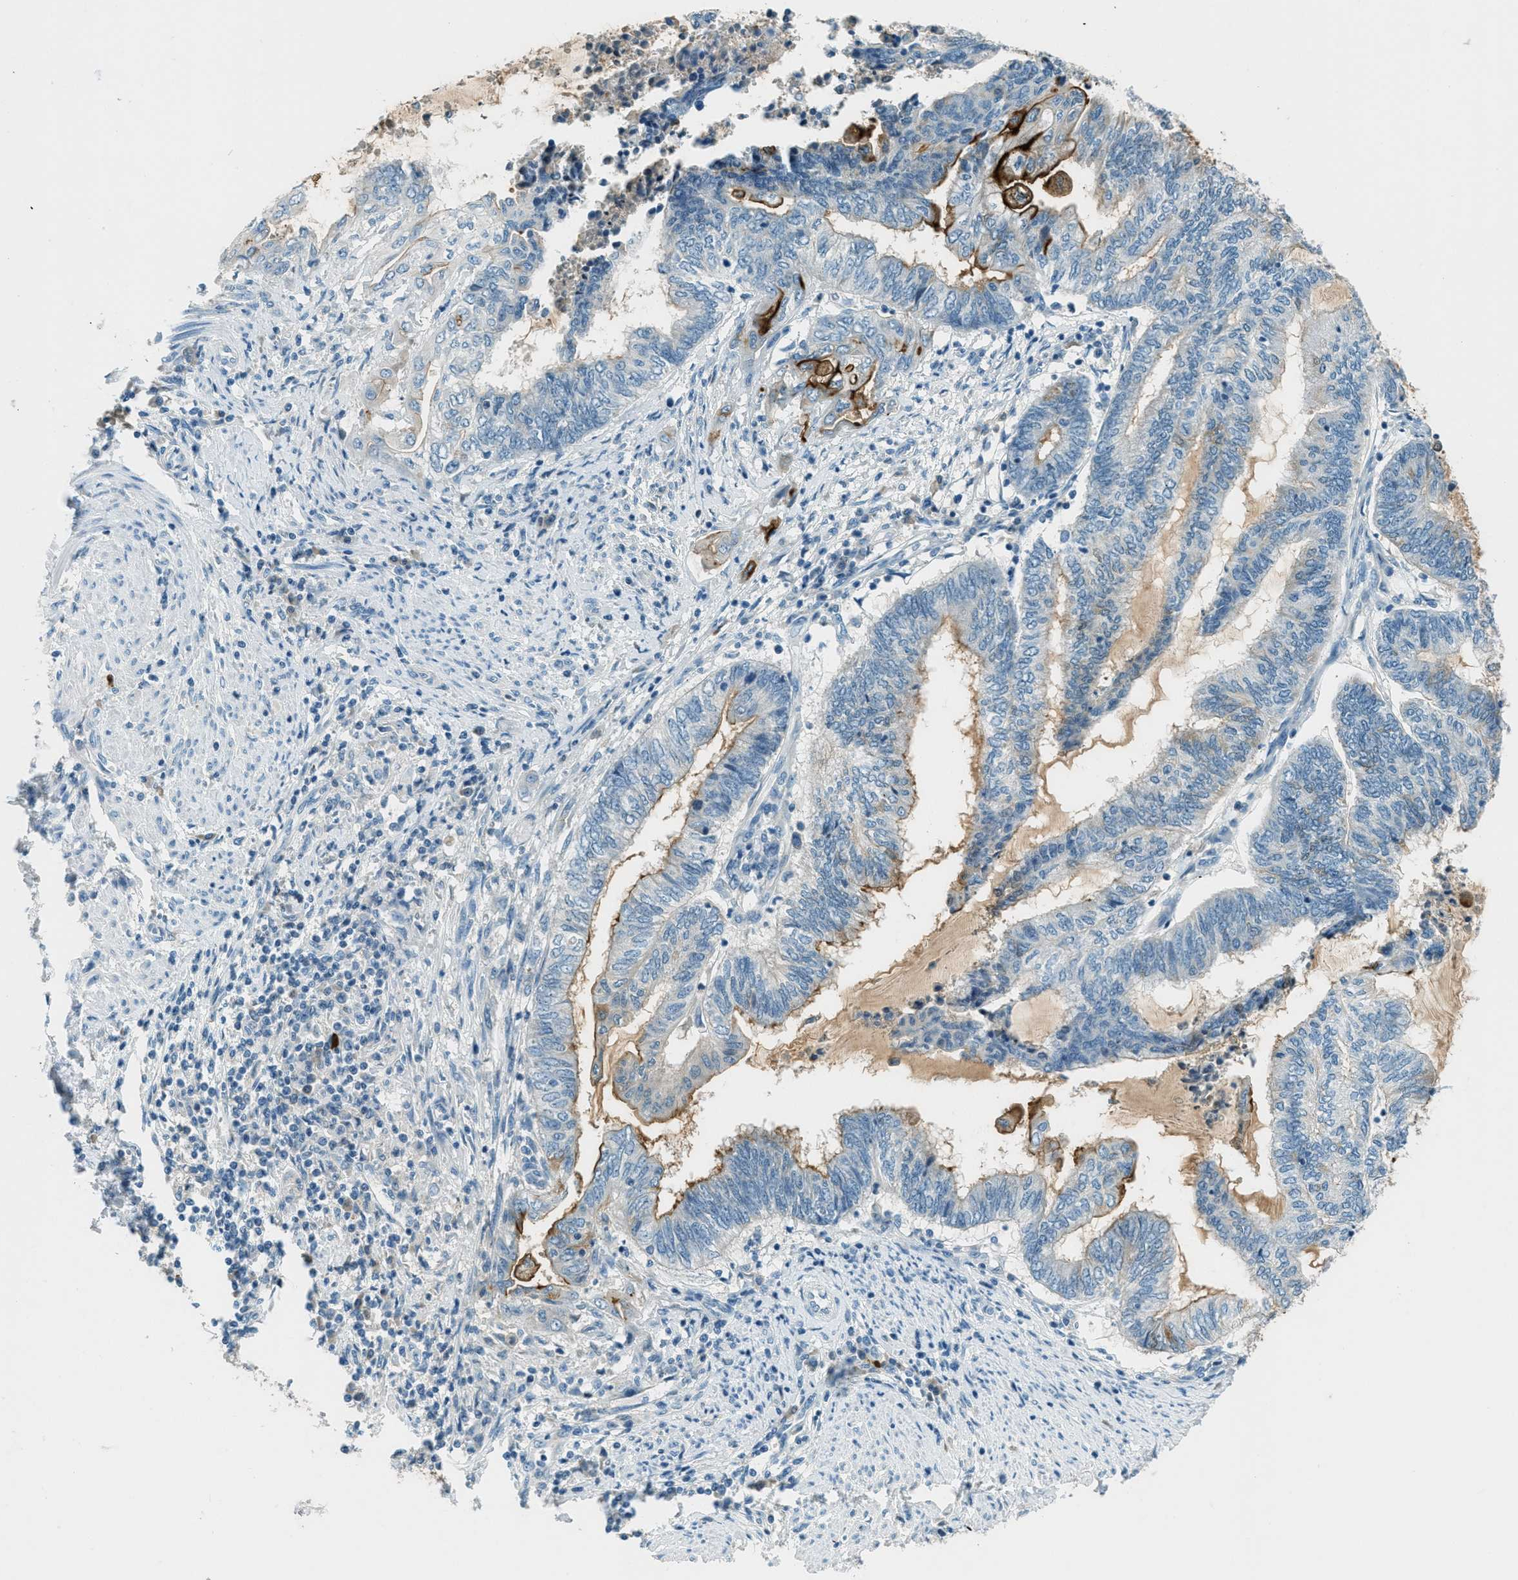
{"staining": {"intensity": "strong", "quantity": "<25%", "location": "cytoplasmic/membranous"}, "tissue": "endometrial cancer", "cell_type": "Tumor cells", "image_type": "cancer", "snomed": [{"axis": "morphology", "description": "Adenocarcinoma, NOS"}, {"axis": "topography", "description": "Uterus"}, {"axis": "topography", "description": "Endometrium"}], "caption": "High-power microscopy captured an IHC micrograph of endometrial adenocarcinoma, revealing strong cytoplasmic/membranous expression in about <25% of tumor cells.", "gene": "MSLN", "patient": {"sex": "female", "age": 70}}